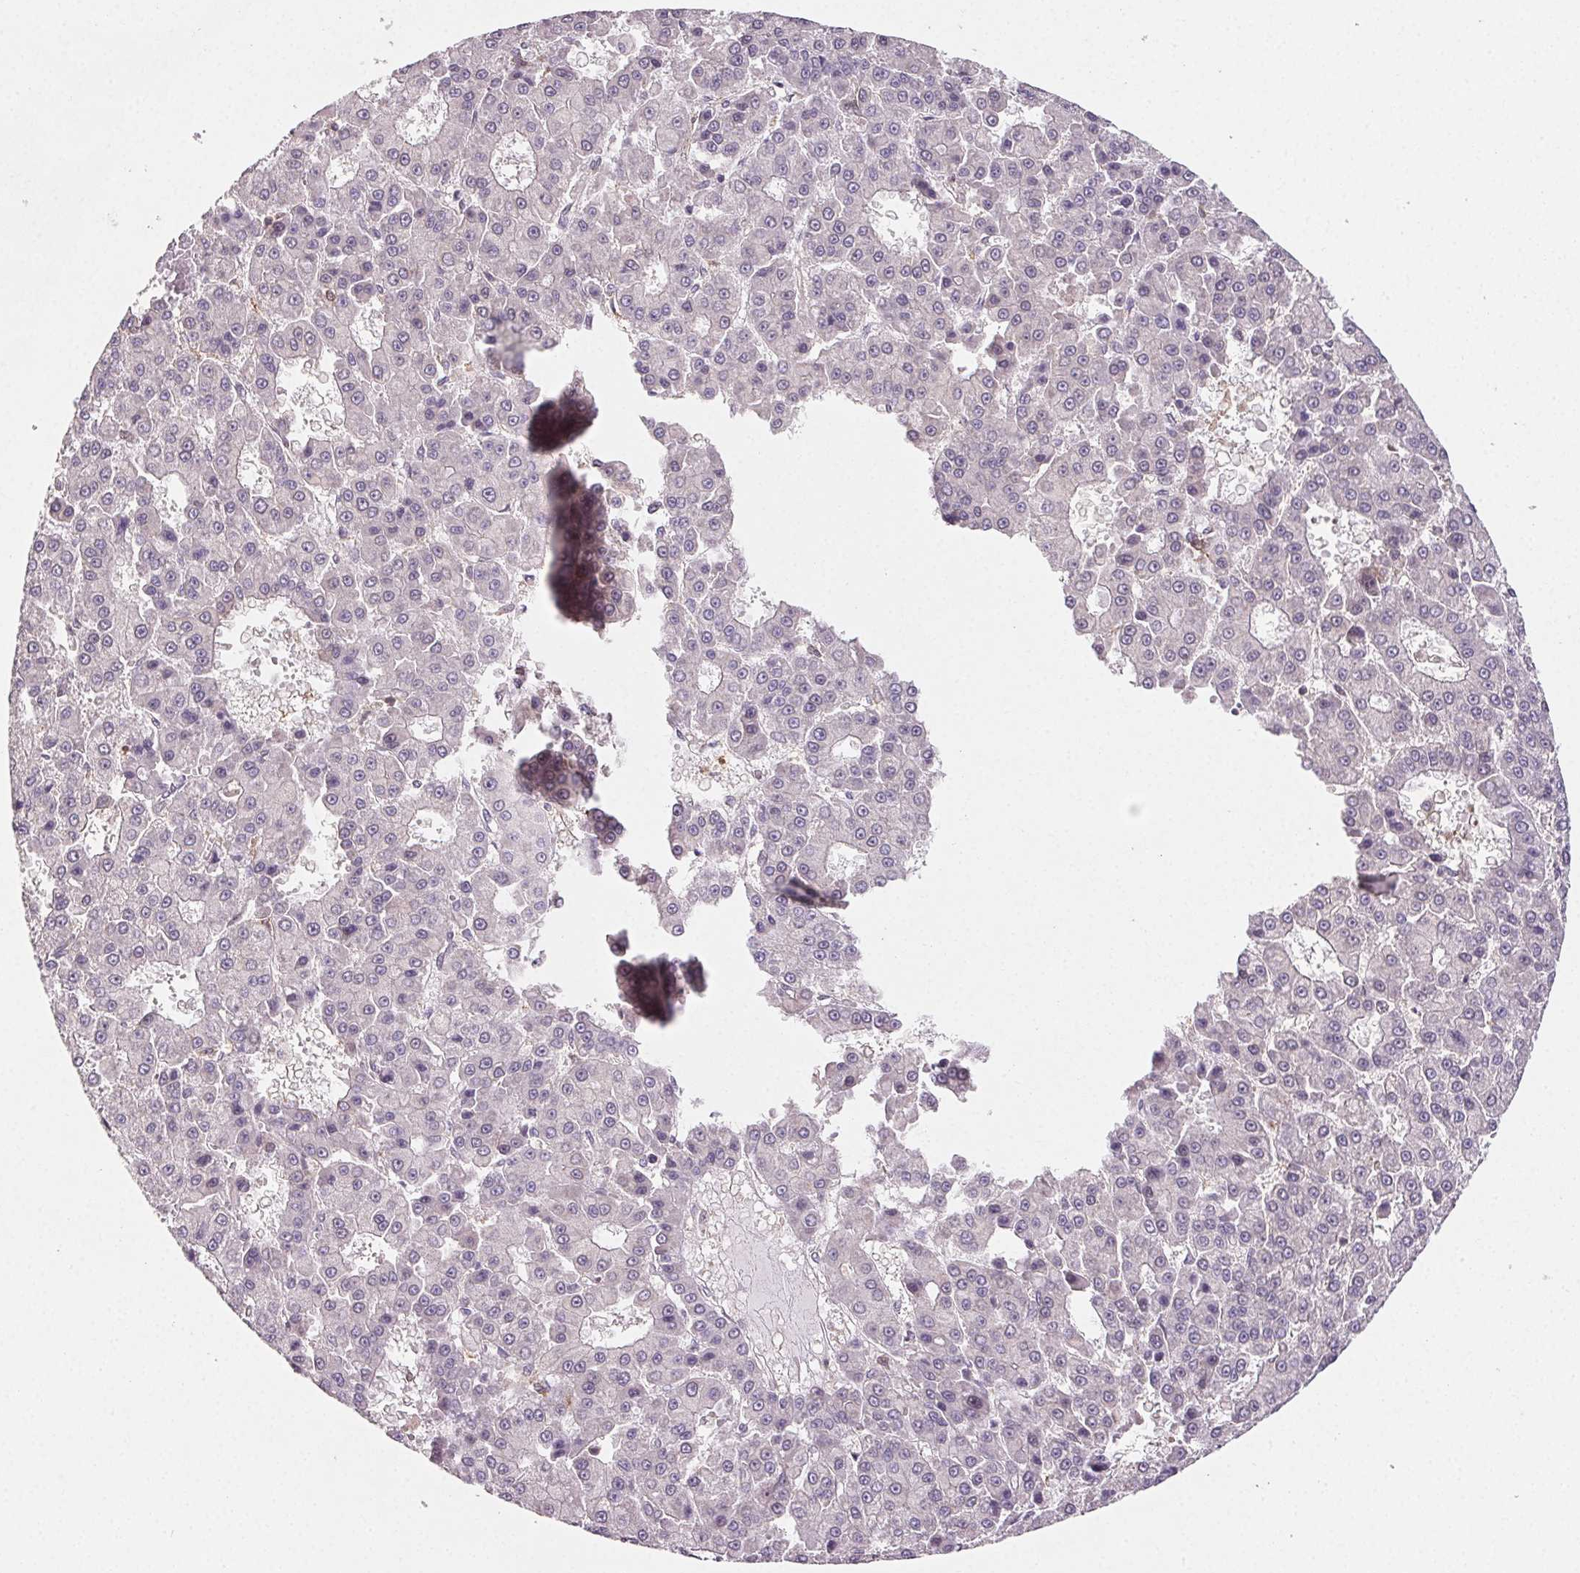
{"staining": {"intensity": "negative", "quantity": "none", "location": "none"}, "tissue": "liver cancer", "cell_type": "Tumor cells", "image_type": "cancer", "snomed": [{"axis": "morphology", "description": "Carcinoma, Hepatocellular, NOS"}, {"axis": "topography", "description": "Liver"}], "caption": "Histopathology image shows no significant protein positivity in tumor cells of liver cancer (hepatocellular carcinoma). (DAB (3,3'-diaminobenzidine) immunohistochemistry (IHC) with hematoxylin counter stain).", "gene": "GBP1", "patient": {"sex": "male", "age": 70}}